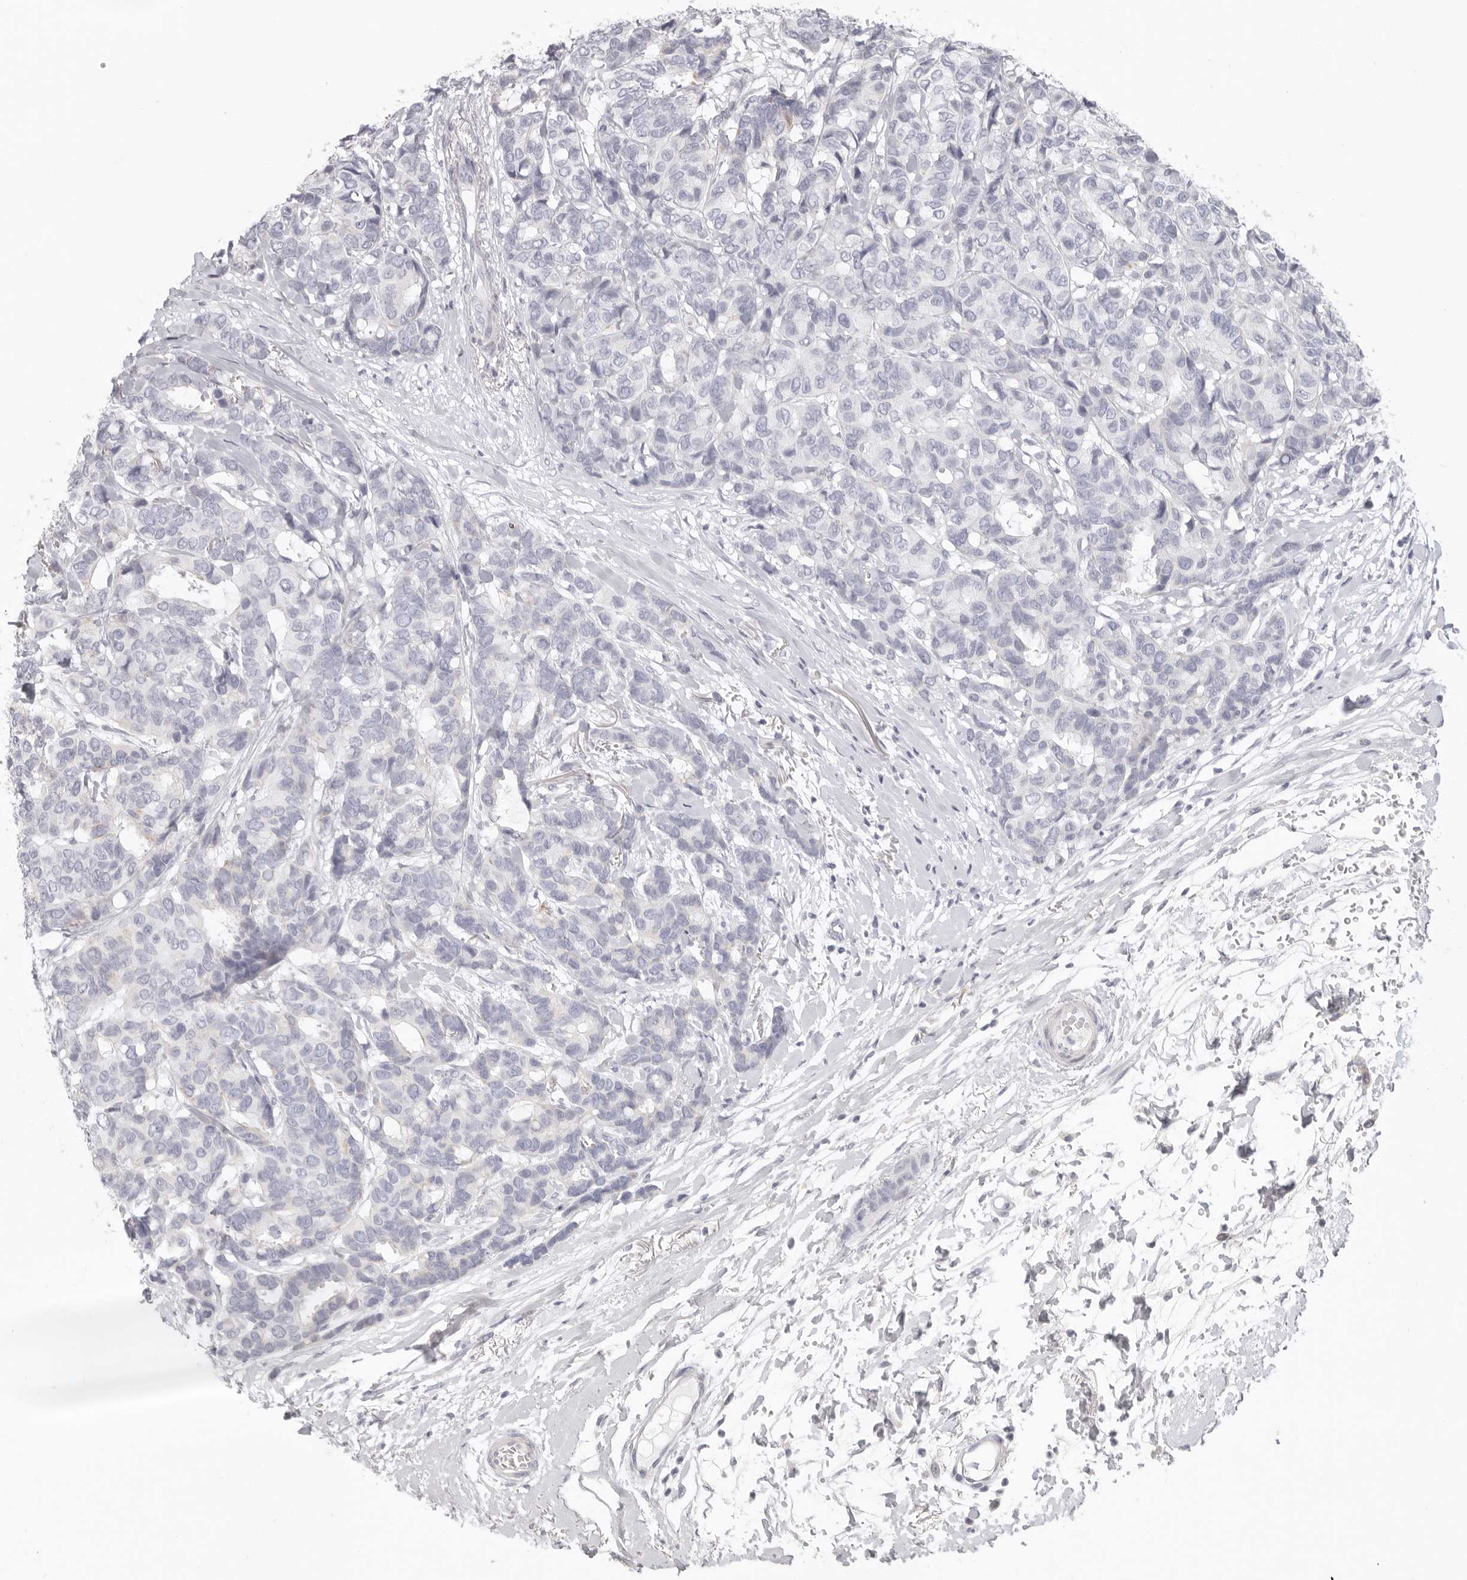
{"staining": {"intensity": "negative", "quantity": "none", "location": "none"}, "tissue": "breast cancer", "cell_type": "Tumor cells", "image_type": "cancer", "snomed": [{"axis": "morphology", "description": "Duct carcinoma"}, {"axis": "topography", "description": "Breast"}], "caption": "Photomicrograph shows no significant protein positivity in tumor cells of breast cancer. Brightfield microscopy of IHC stained with DAB (3,3'-diaminobenzidine) (brown) and hematoxylin (blue), captured at high magnification.", "gene": "RXFP1", "patient": {"sex": "female", "age": 87}}